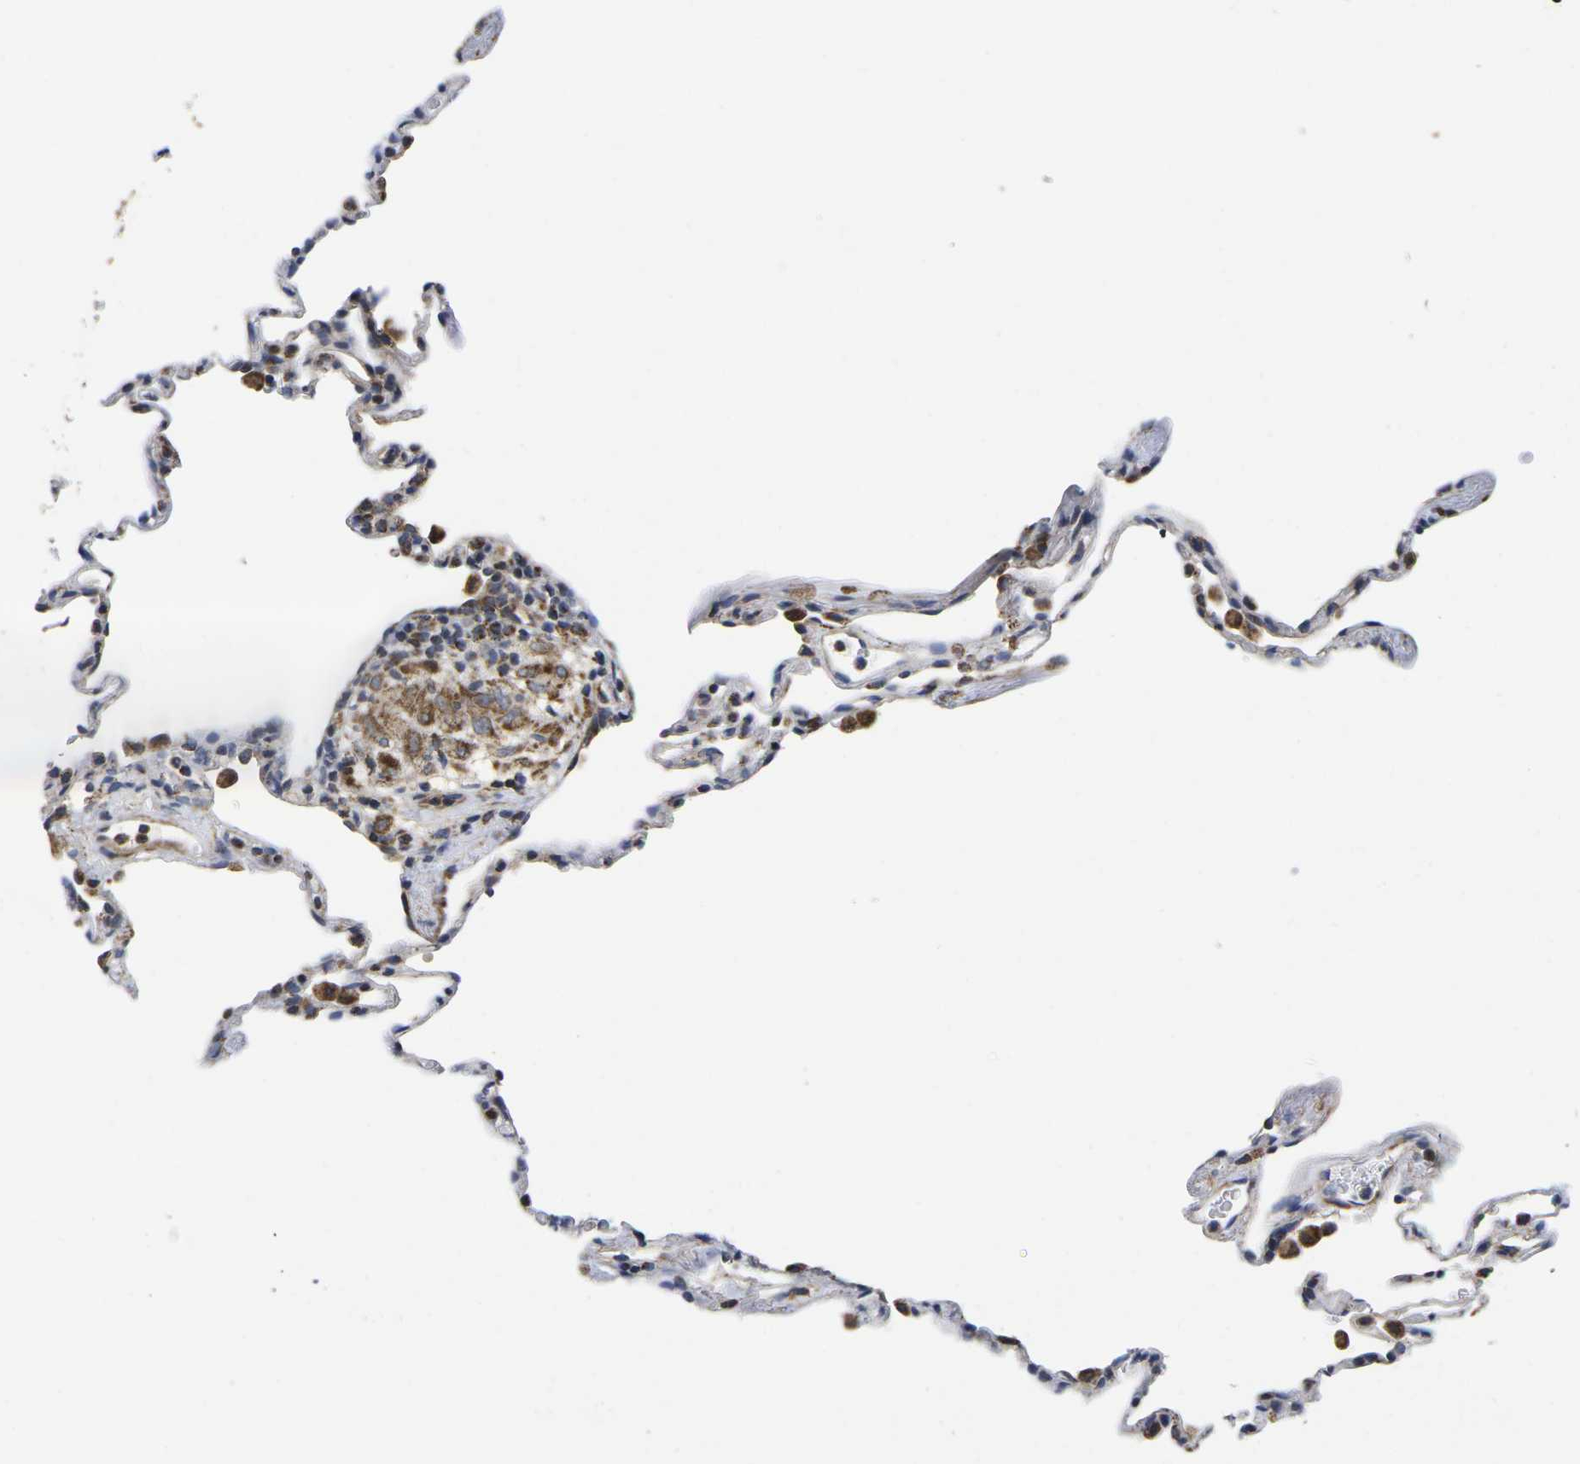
{"staining": {"intensity": "moderate", "quantity": "<25%", "location": "cytoplasmic/membranous"}, "tissue": "lung", "cell_type": "Alveolar cells", "image_type": "normal", "snomed": [{"axis": "morphology", "description": "Normal tissue, NOS"}, {"axis": "topography", "description": "Lung"}], "caption": "Immunohistochemical staining of normal lung demonstrates <25% levels of moderate cytoplasmic/membranous protein staining in about <25% of alveolar cells. The protein of interest is shown in brown color, while the nuclei are stained blue.", "gene": "P2RY11", "patient": {"sex": "male", "age": 59}}